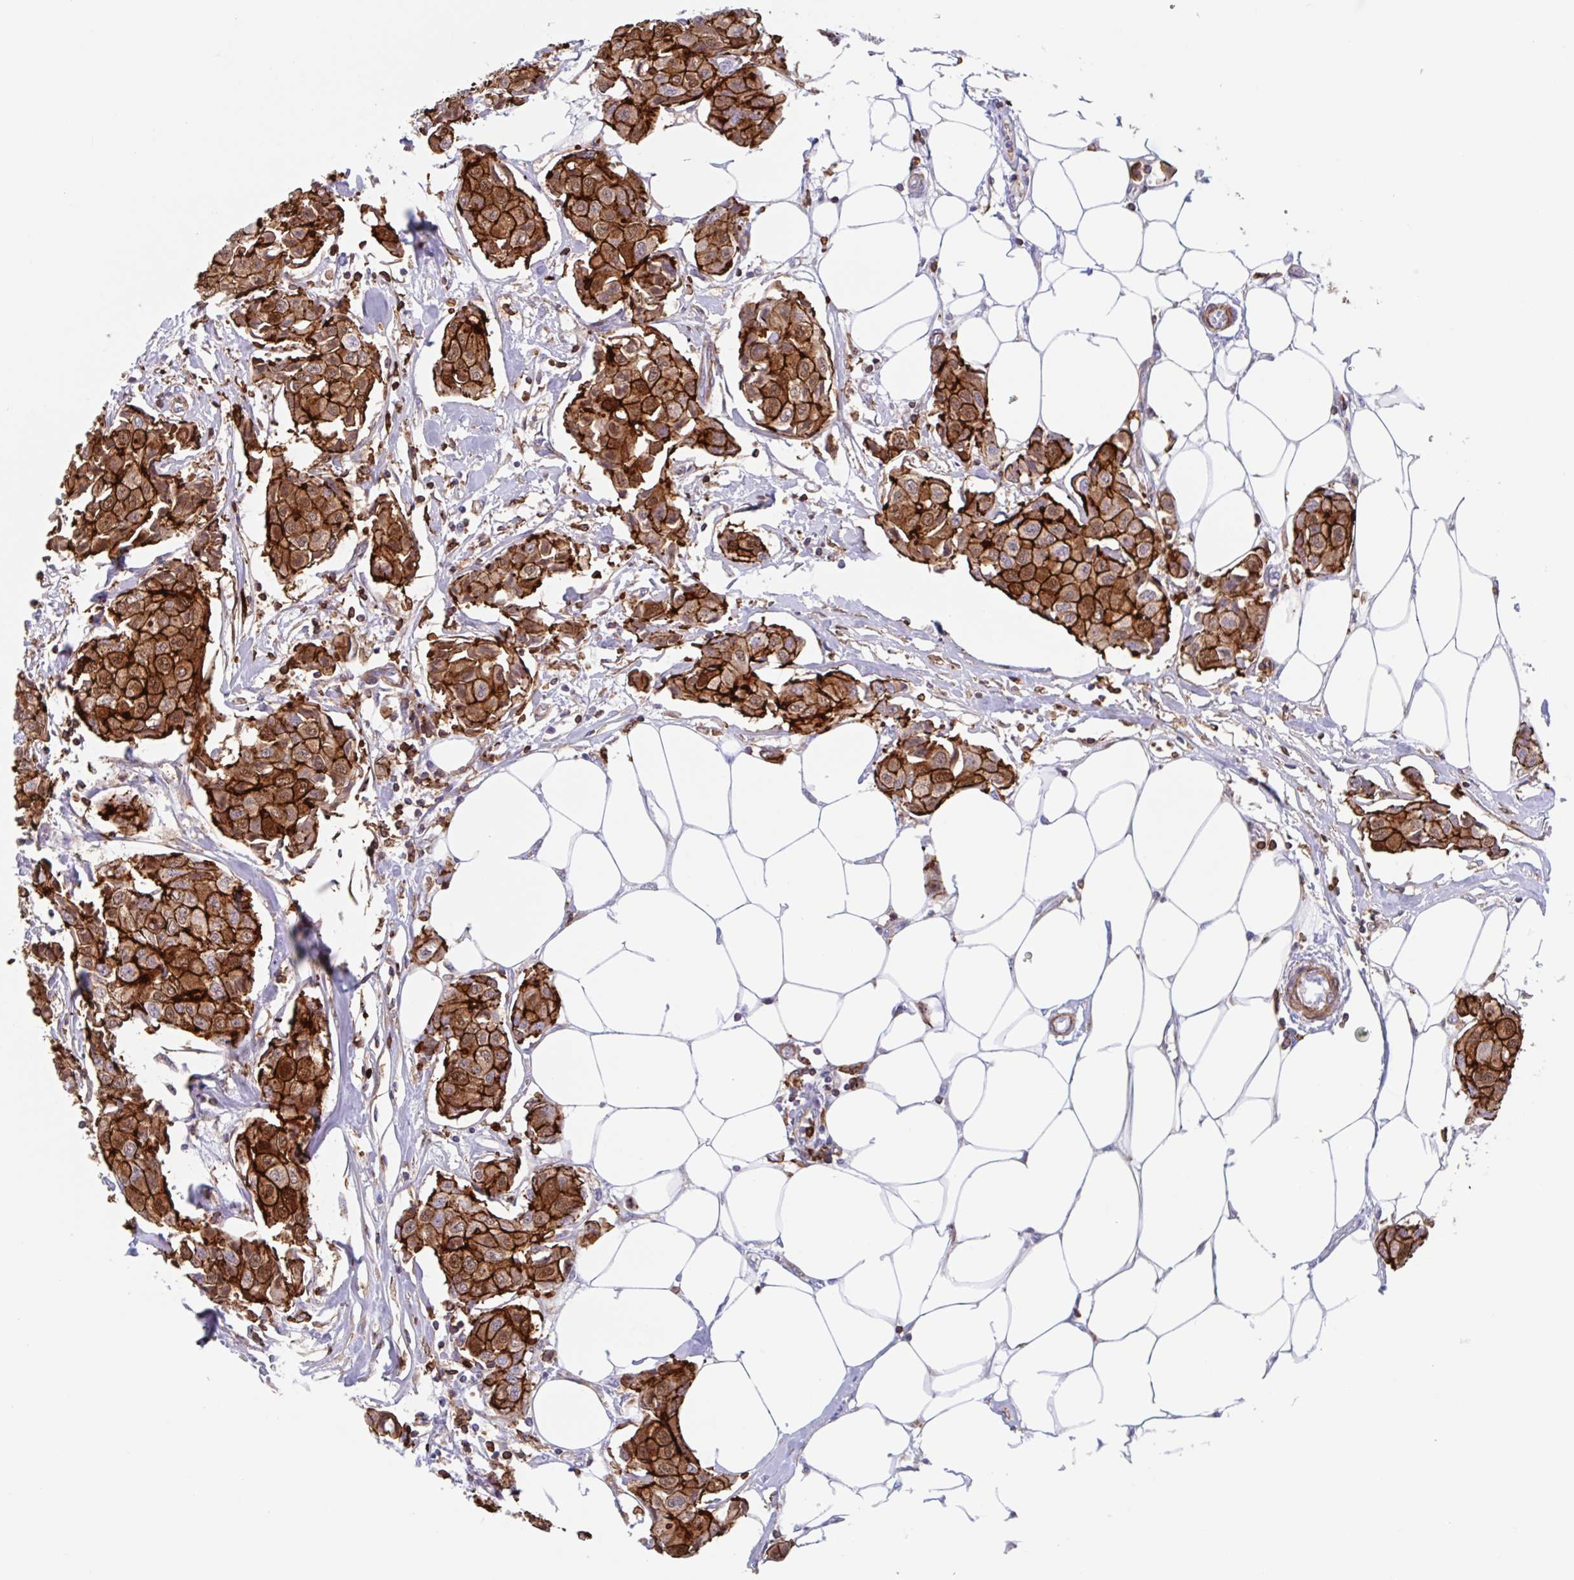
{"staining": {"intensity": "strong", "quantity": ">75%", "location": "cytoplasmic/membranous"}, "tissue": "breast cancer", "cell_type": "Tumor cells", "image_type": "cancer", "snomed": [{"axis": "morphology", "description": "Duct carcinoma"}, {"axis": "topography", "description": "Breast"}, {"axis": "topography", "description": "Lymph node"}], "caption": "Breast cancer stained with a protein marker demonstrates strong staining in tumor cells.", "gene": "EFHD1", "patient": {"sex": "female", "age": 80}}